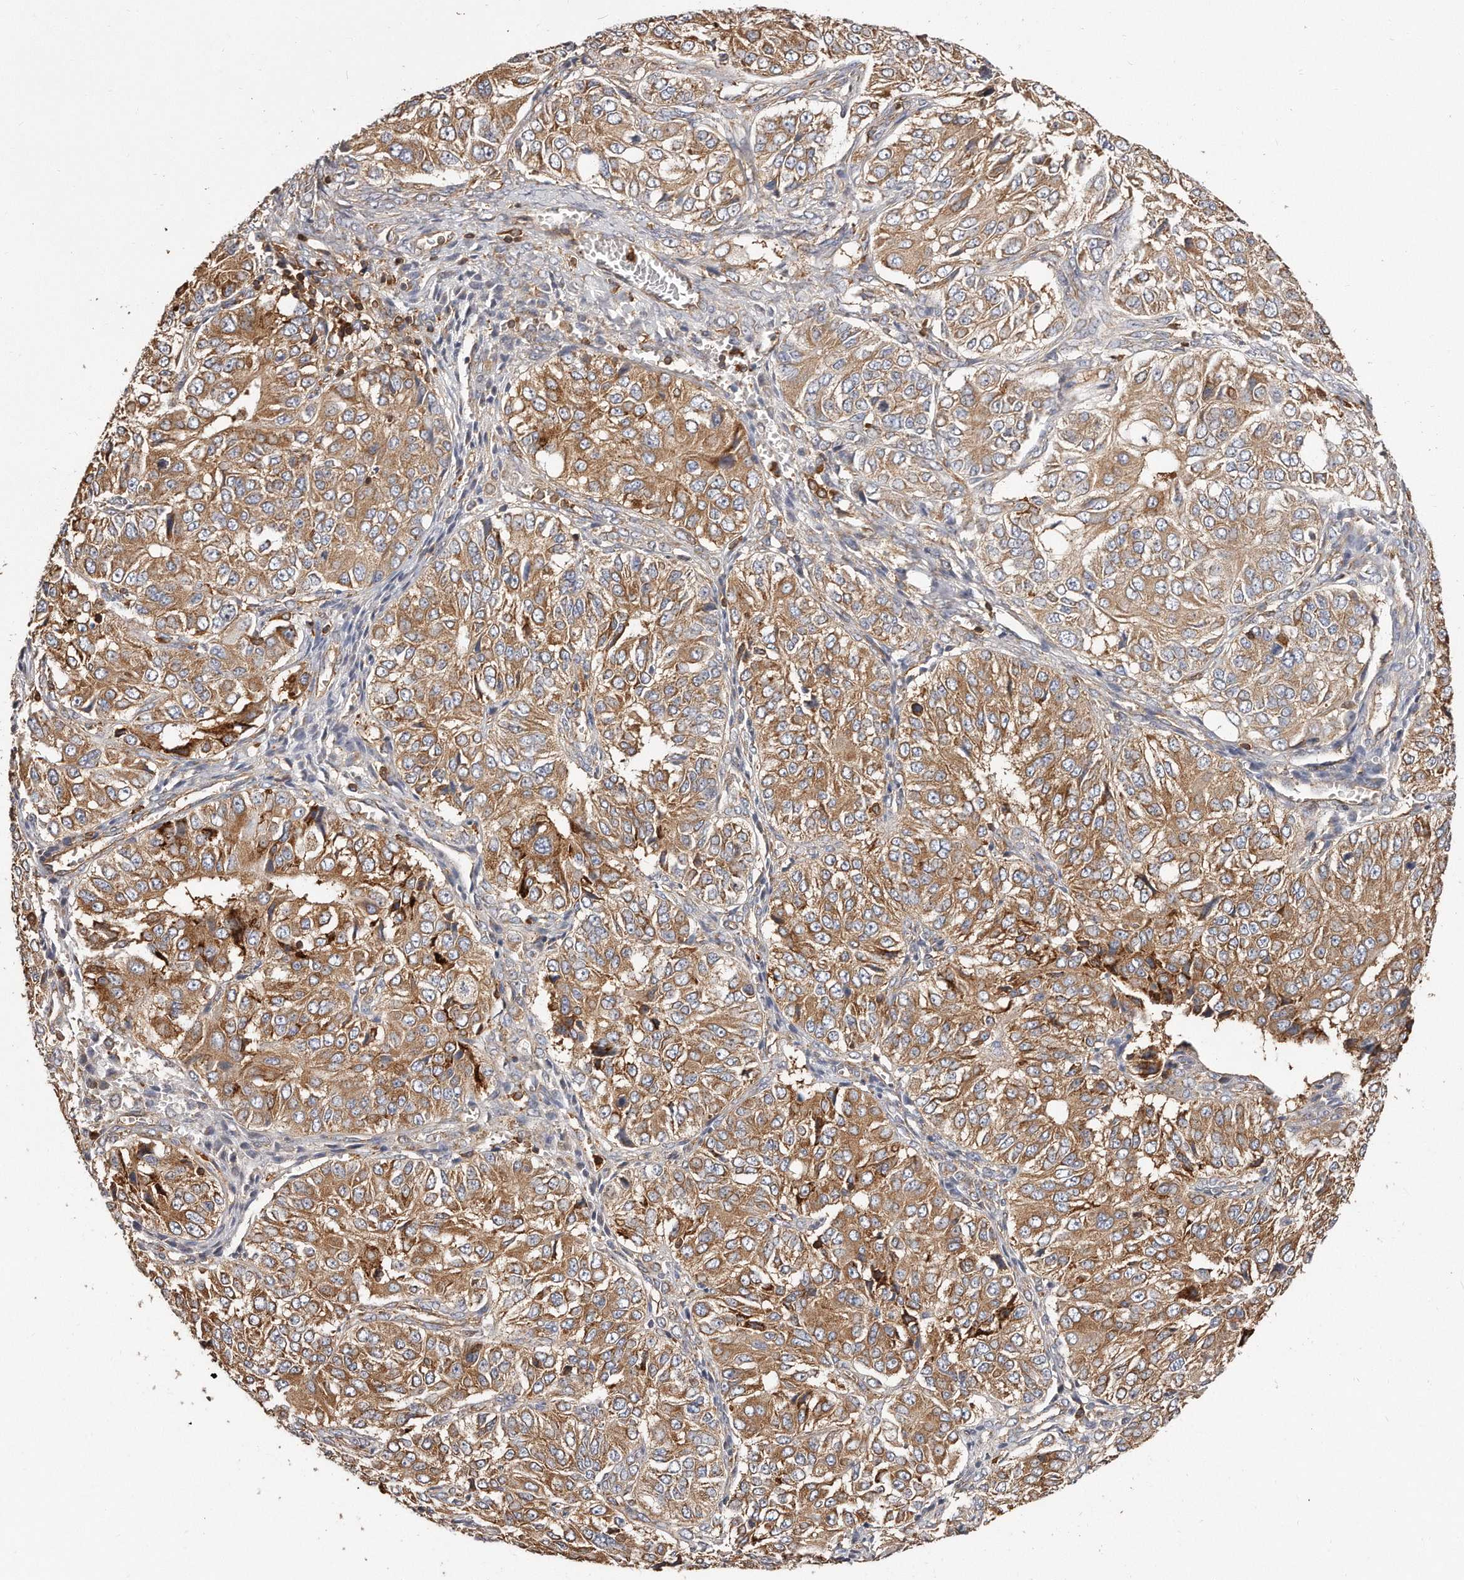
{"staining": {"intensity": "moderate", "quantity": "25%-75%", "location": "cytoplasmic/membranous"}, "tissue": "ovarian cancer", "cell_type": "Tumor cells", "image_type": "cancer", "snomed": [{"axis": "morphology", "description": "Carcinoma, endometroid"}, {"axis": "topography", "description": "Ovary"}], "caption": "Ovarian cancer stained with a brown dye shows moderate cytoplasmic/membranous positive expression in about 25%-75% of tumor cells.", "gene": "CAP1", "patient": {"sex": "female", "age": 51}}